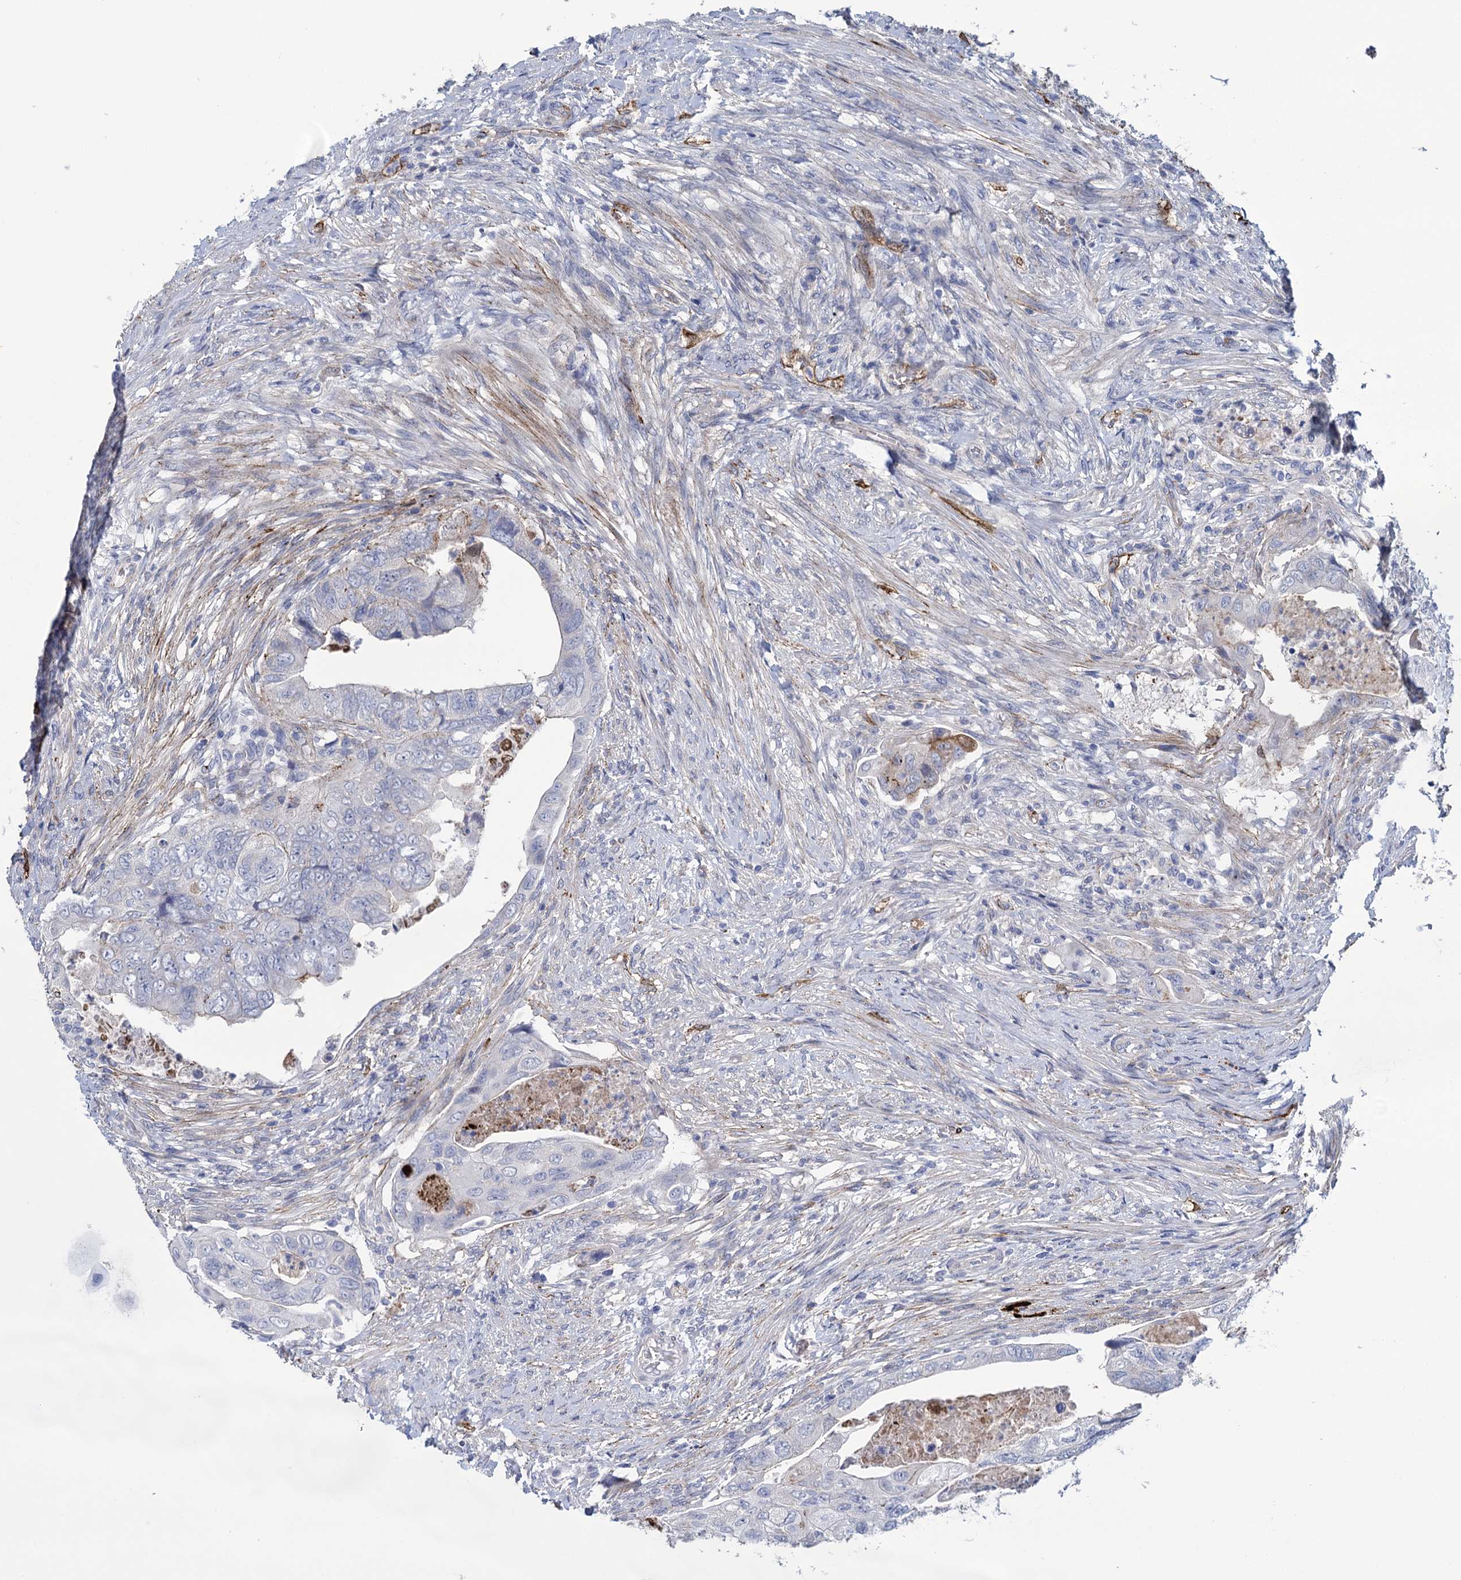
{"staining": {"intensity": "strong", "quantity": "<25%", "location": "cytoplasmic/membranous"}, "tissue": "colorectal cancer", "cell_type": "Tumor cells", "image_type": "cancer", "snomed": [{"axis": "morphology", "description": "Adenocarcinoma, NOS"}, {"axis": "topography", "description": "Rectum"}], "caption": "Immunohistochemical staining of adenocarcinoma (colorectal) reveals strong cytoplasmic/membranous protein expression in approximately <25% of tumor cells.", "gene": "SNCG", "patient": {"sex": "male", "age": 63}}